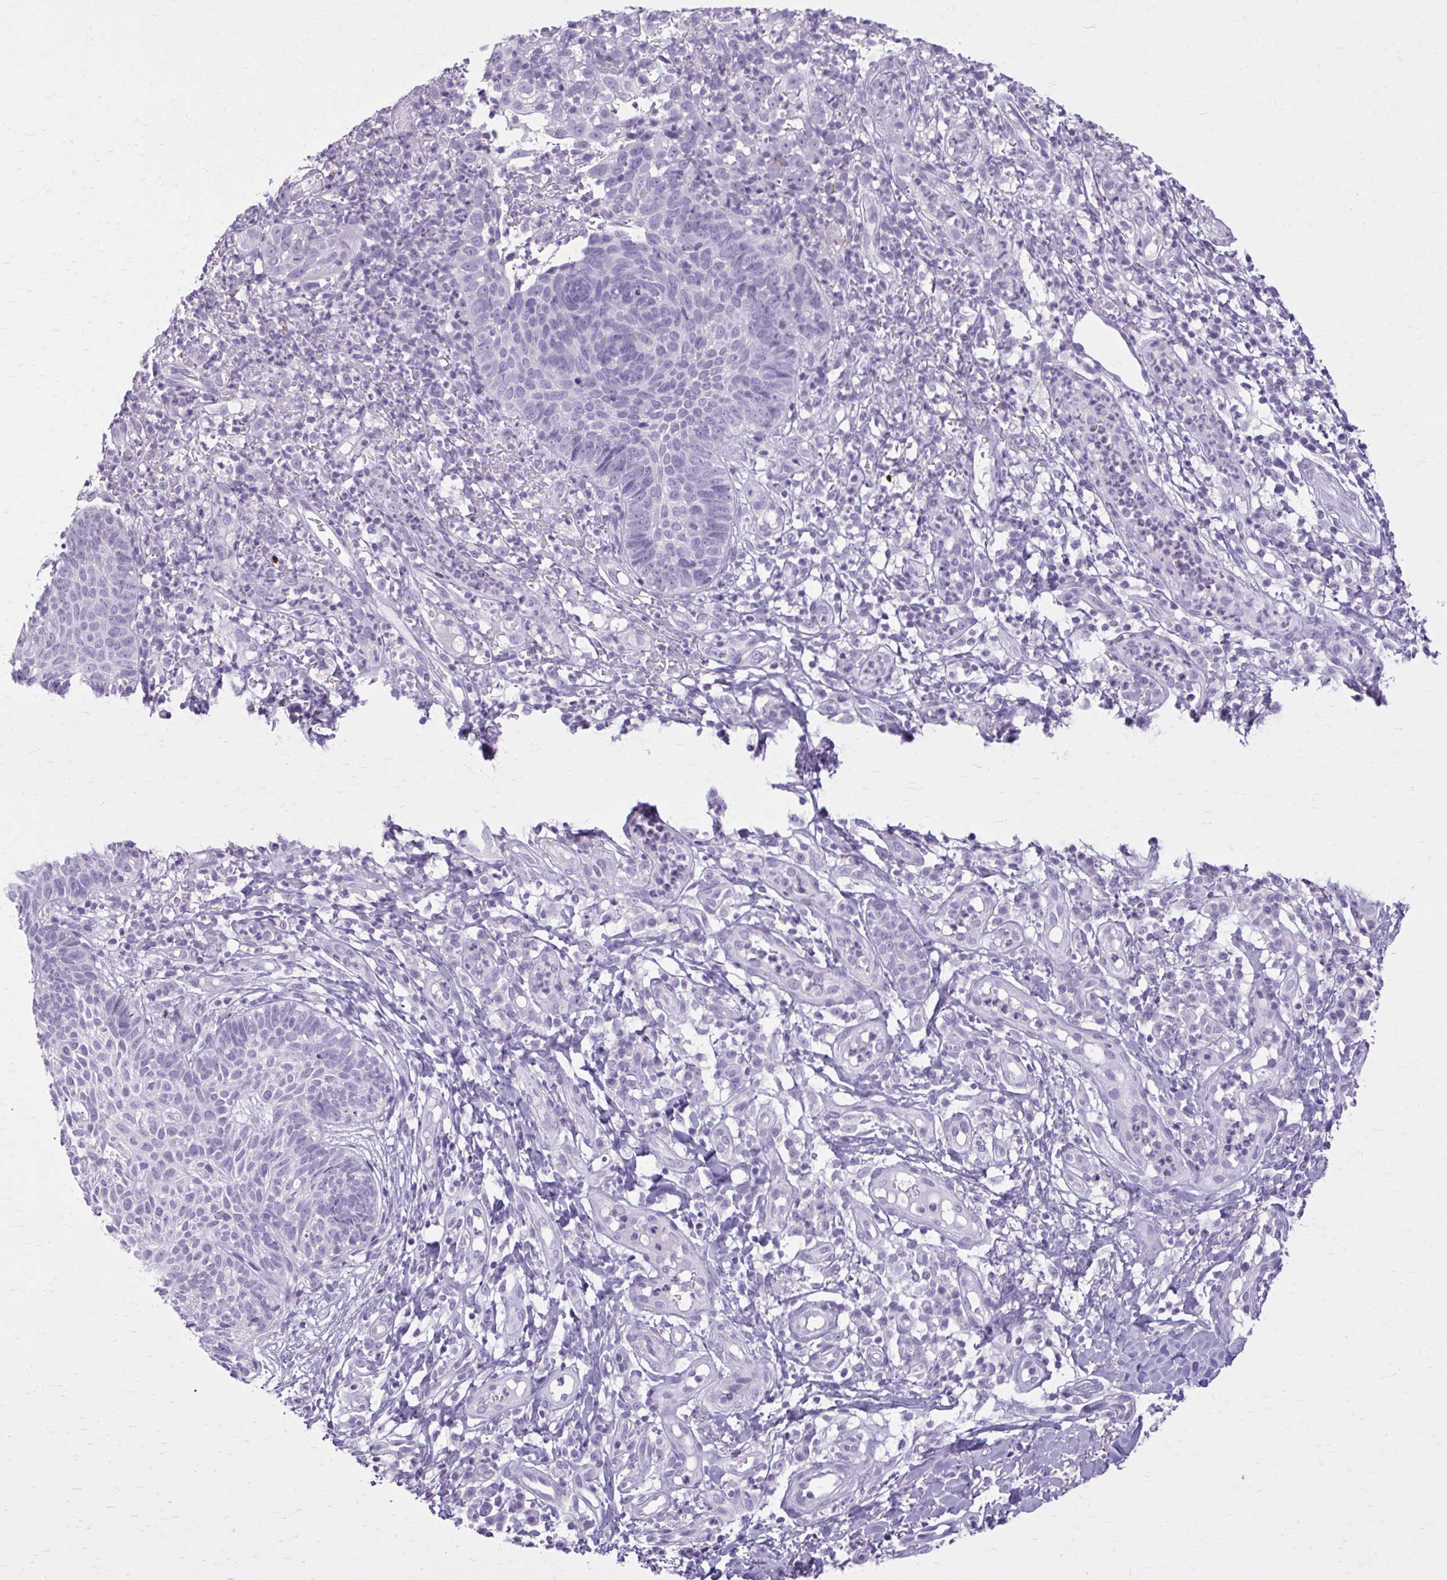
{"staining": {"intensity": "negative", "quantity": "none", "location": "none"}, "tissue": "skin cancer", "cell_type": "Tumor cells", "image_type": "cancer", "snomed": [{"axis": "morphology", "description": "Basal cell carcinoma"}, {"axis": "topography", "description": "Skin"}, {"axis": "topography", "description": "Skin of leg"}], "caption": "This is an immunohistochemistry (IHC) micrograph of basal cell carcinoma (skin). There is no expression in tumor cells.", "gene": "OR4B1", "patient": {"sex": "female", "age": 87}}